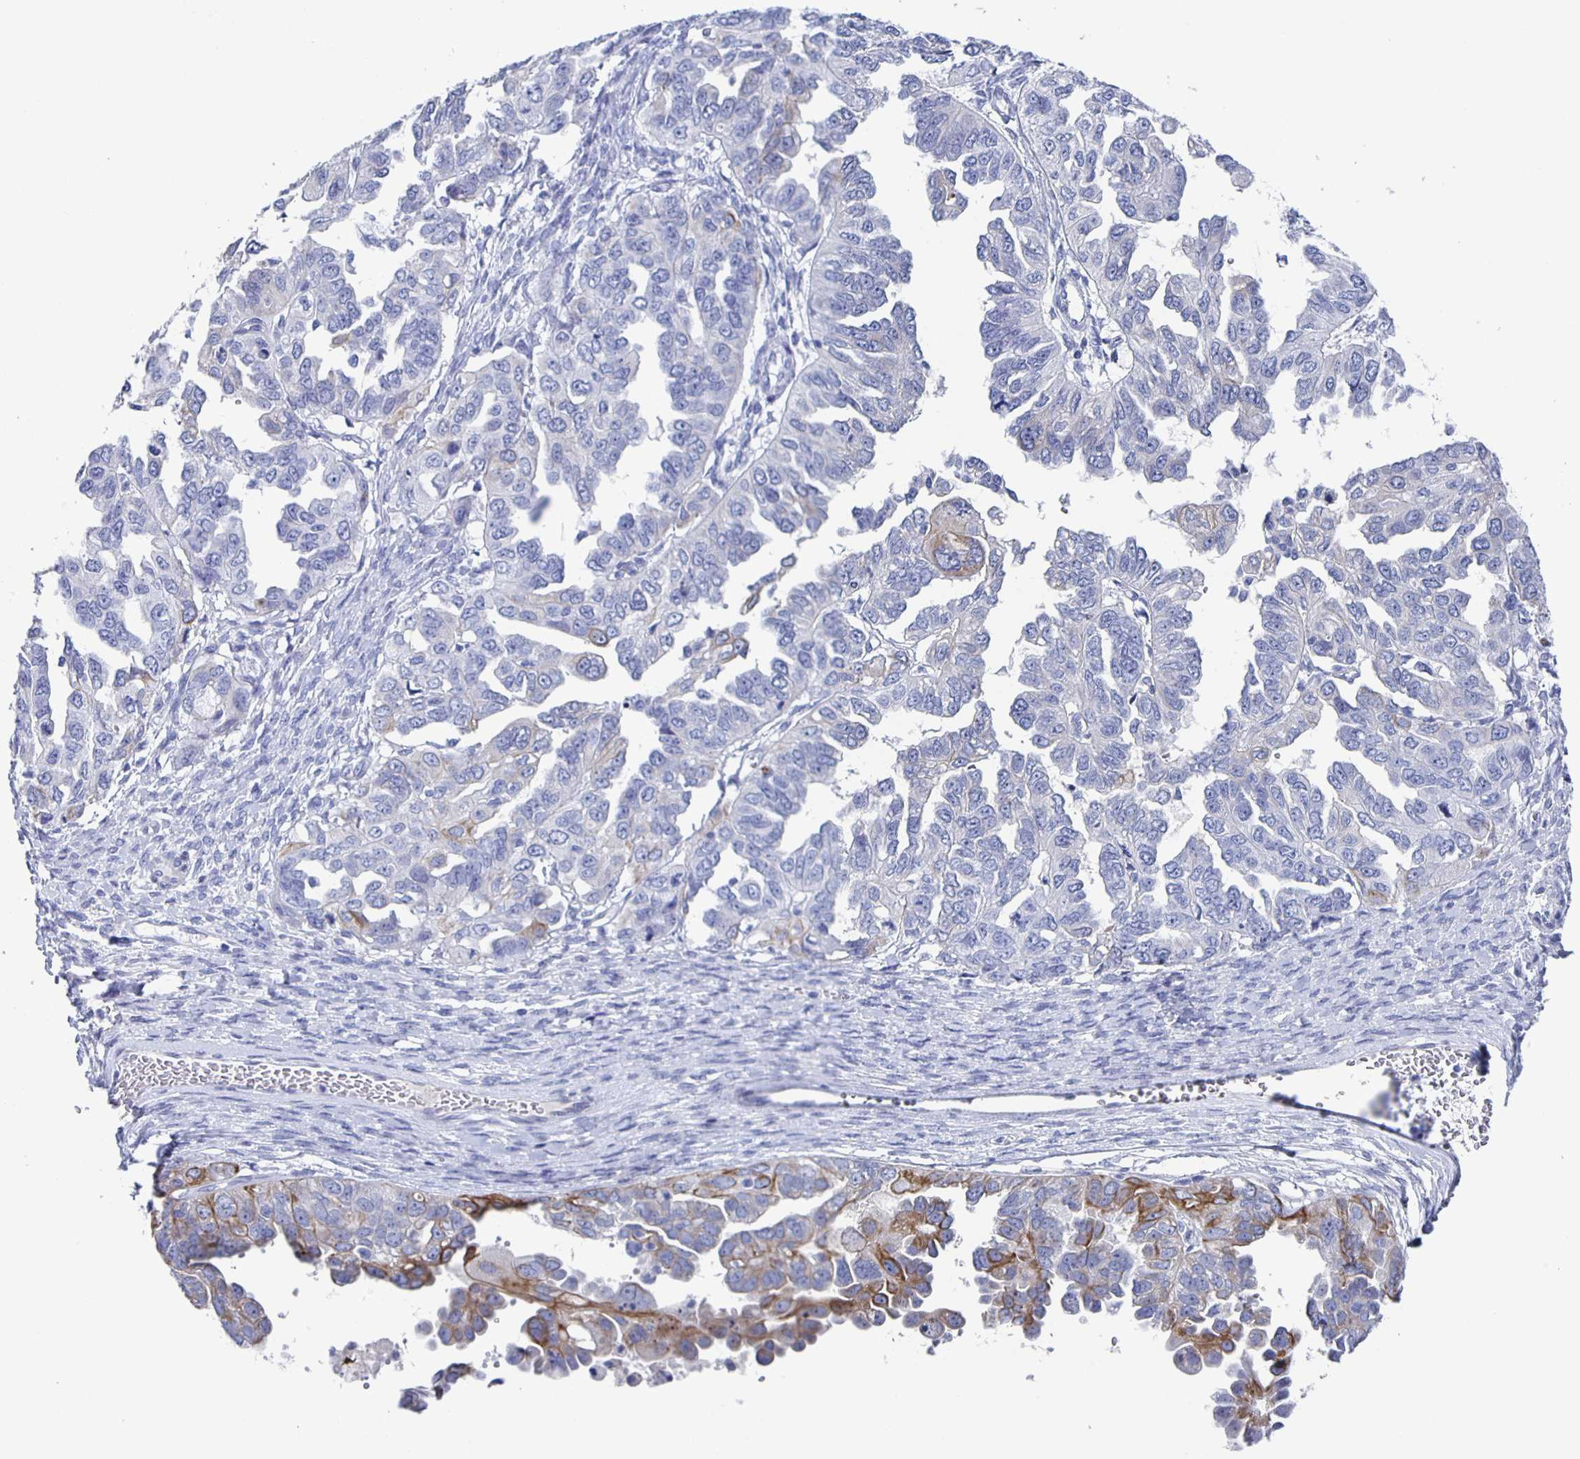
{"staining": {"intensity": "moderate", "quantity": "<25%", "location": "cytoplasmic/membranous"}, "tissue": "ovarian cancer", "cell_type": "Tumor cells", "image_type": "cancer", "snomed": [{"axis": "morphology", "description": "Cystadenocarcinoma, serous, NOS"}, {"axis": "topography", "description": "Ovary"}], "caption": "Protein staining demonstrates moderate cytoplasmic/membranous positivity in approximately <25% of tumor cells in ovarian cancer. The staining was performed using DAB to visualize the protein expression in brown, while the nuclei were stained in blue with hematoxylin (Magnification: 20x).", "gene": "CCDC17", "patient": {"sex": "female", "age": 53}}